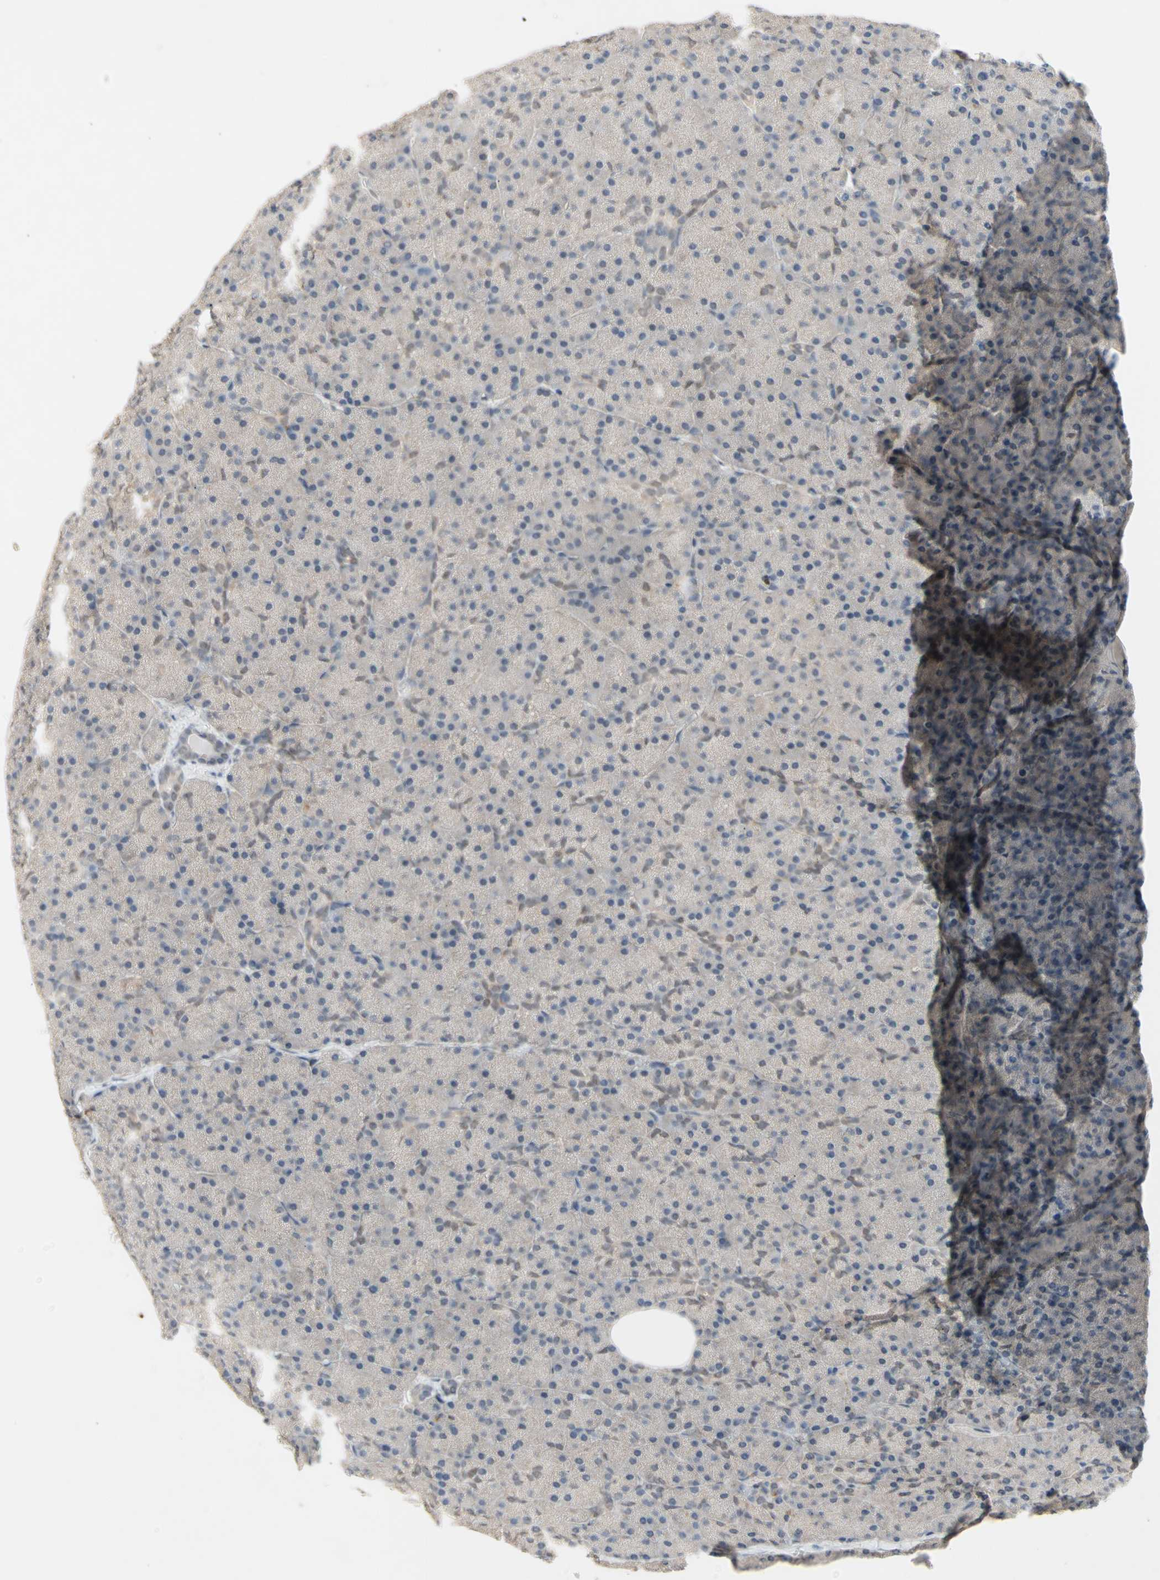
{"staining": {"intensity": "negative", "quantity": "none", "location": "none"}, "tissue": "pancreas", "cell_type": "Exocrine glandular cells", "image_type": "normal", "snomed": [{"axis": "morphology", "description": "Normal tissue, NOS"}, {"axis": "topography", "description": "Pancreas"}], "caption": "Micrograph shows no significant protein staining in exocrine glandular cells of unremarkable pancreas. (Stains: DAB (3,3'-diaminobenzidine) immunohistochemistry with hematoxylin counter stain, Microscopy: brightfield microscopy at high magnification).", "gene": "NLRP1", "patient": {"sex": "female", "age": 35}}